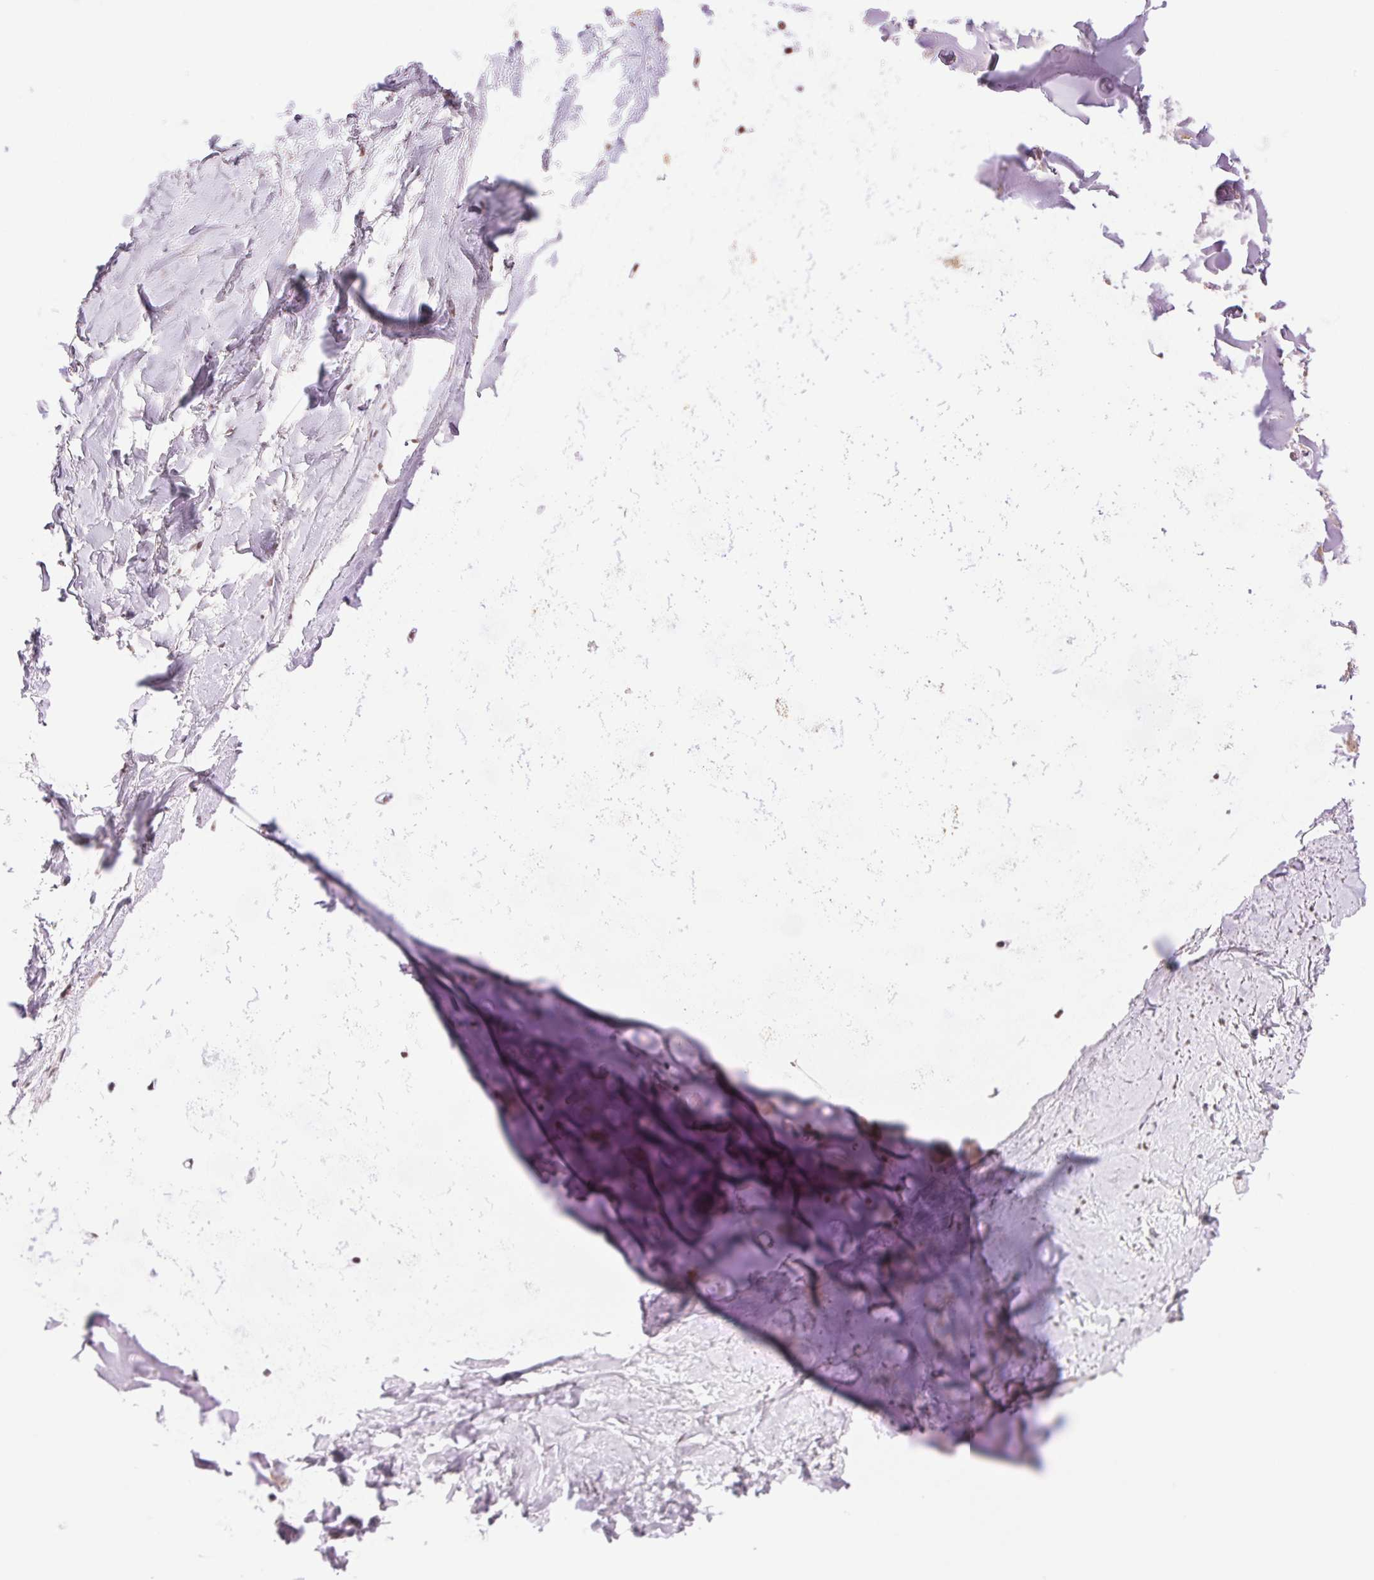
{"staining": {"intensity": "negative", "quantity": "none", "location": "none"}, "tissue": "soft tissue", "cell_type": "Chondrocytes", "image_type": "normal", "snomed": [{"axis": "morphology", "description": "Normal tissue, NOS"}, {"axis": "topography", "description": "Cartilage tissue"}, {"axis": "topography", "description": "Bronchus"}], "caption": "Immunohistochemistry (IHC) of unremarkable soft tissue displays no staining in chondrocytes. The staining was performed using DAB to visualize the protein expression in brown, while the nuclei were stained in blue with hematoxylin (Magnification: 20x).", "gene": "RPRD1B", "patient": {"sex": "female", "age": 79}}